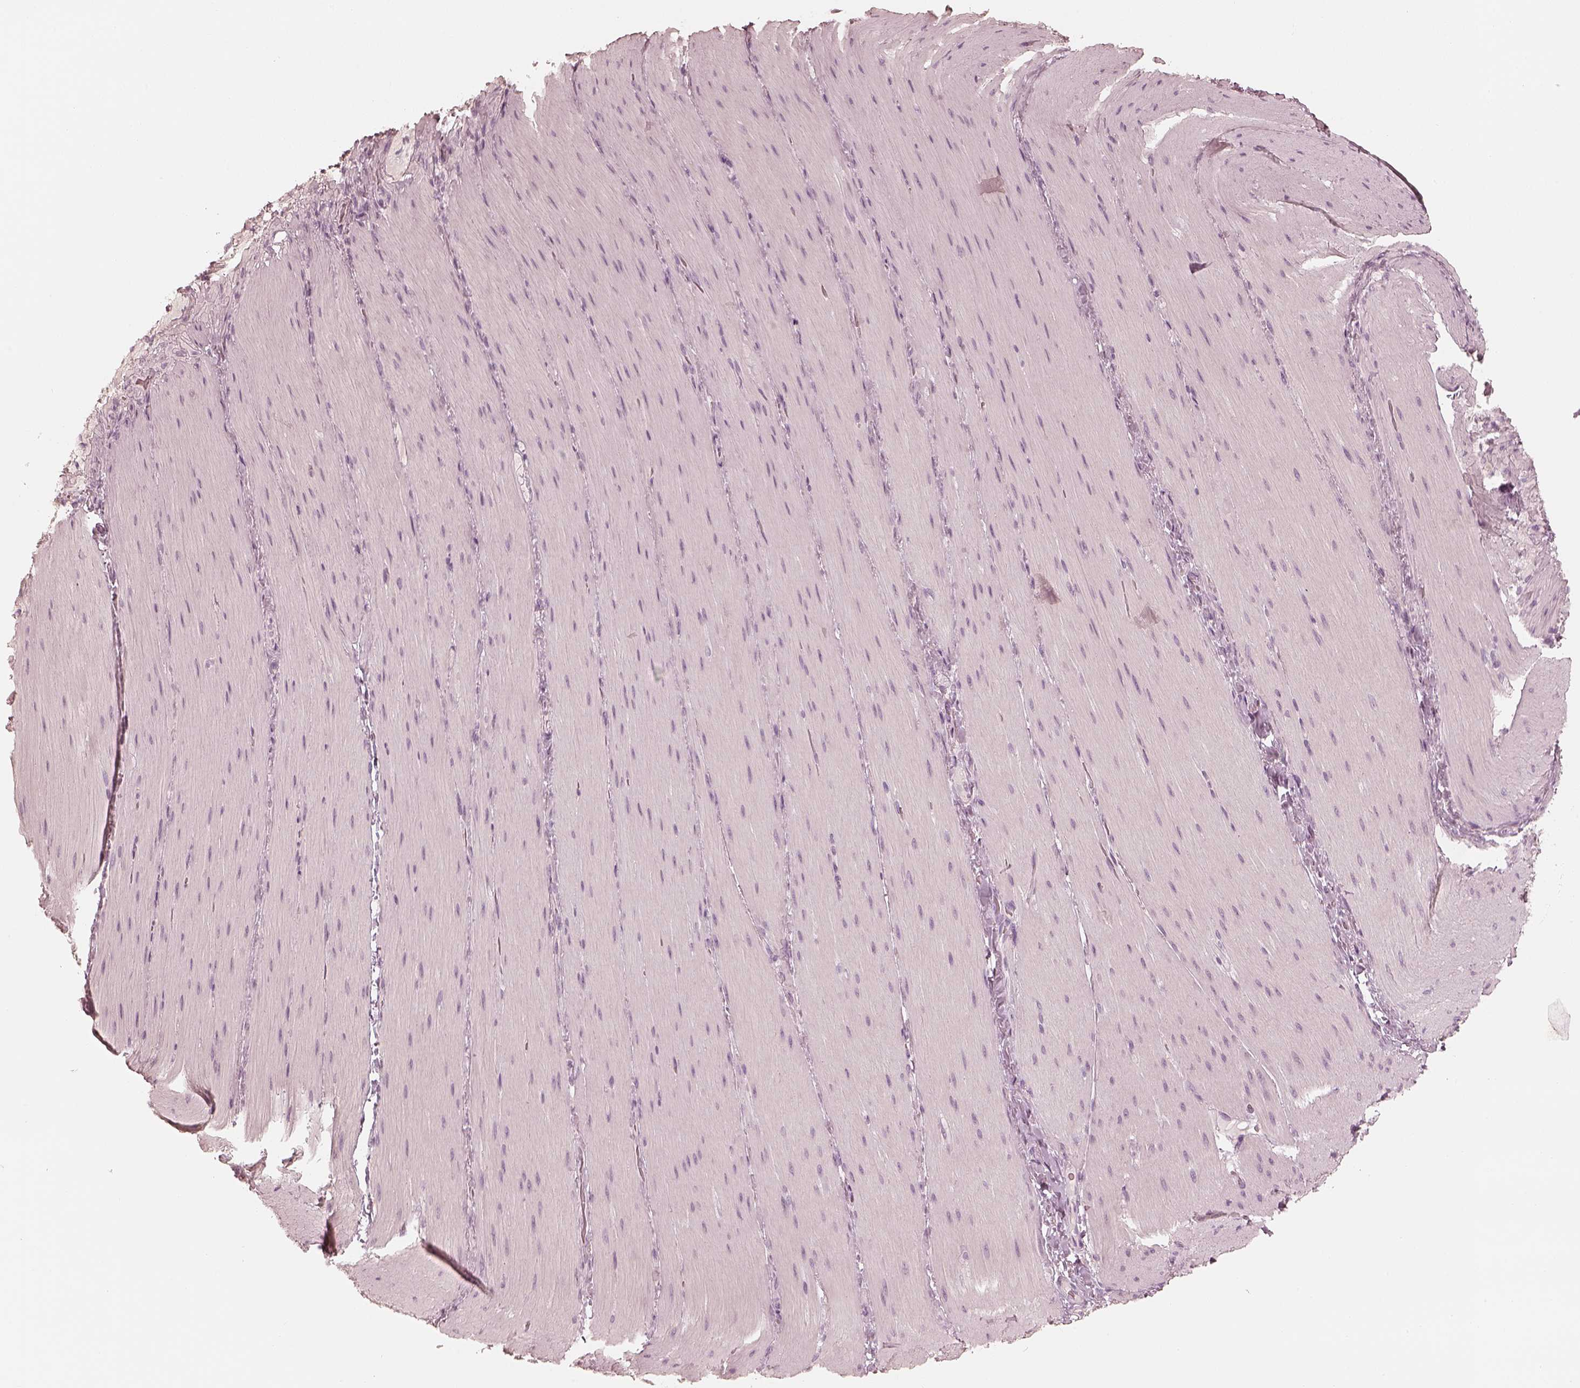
{"staining": {"intensity": "negative", "quantity": "none", "location": "none"}, "tissue": "smooth muscle", "cell_type": "Smooth muscle cells", "image_type": "normal", "snomed": [{"axis": "morphology", "description": "Normal tissue, NOS"}, {"axis": "topography", "description": "Smooth muscle"}, {"axis": "topography", "description": "Colon"}], "caption": "Immunohistochemistry image of unremarkable smooth muscle stained for a protein (brown), which displays no positivity in smooth muscle cells. (DAB (3,3'-diaminobenzidine) IHC, high magnification).", "gene": "CALR3", "patient": {"sex": "male", "age": 73}}